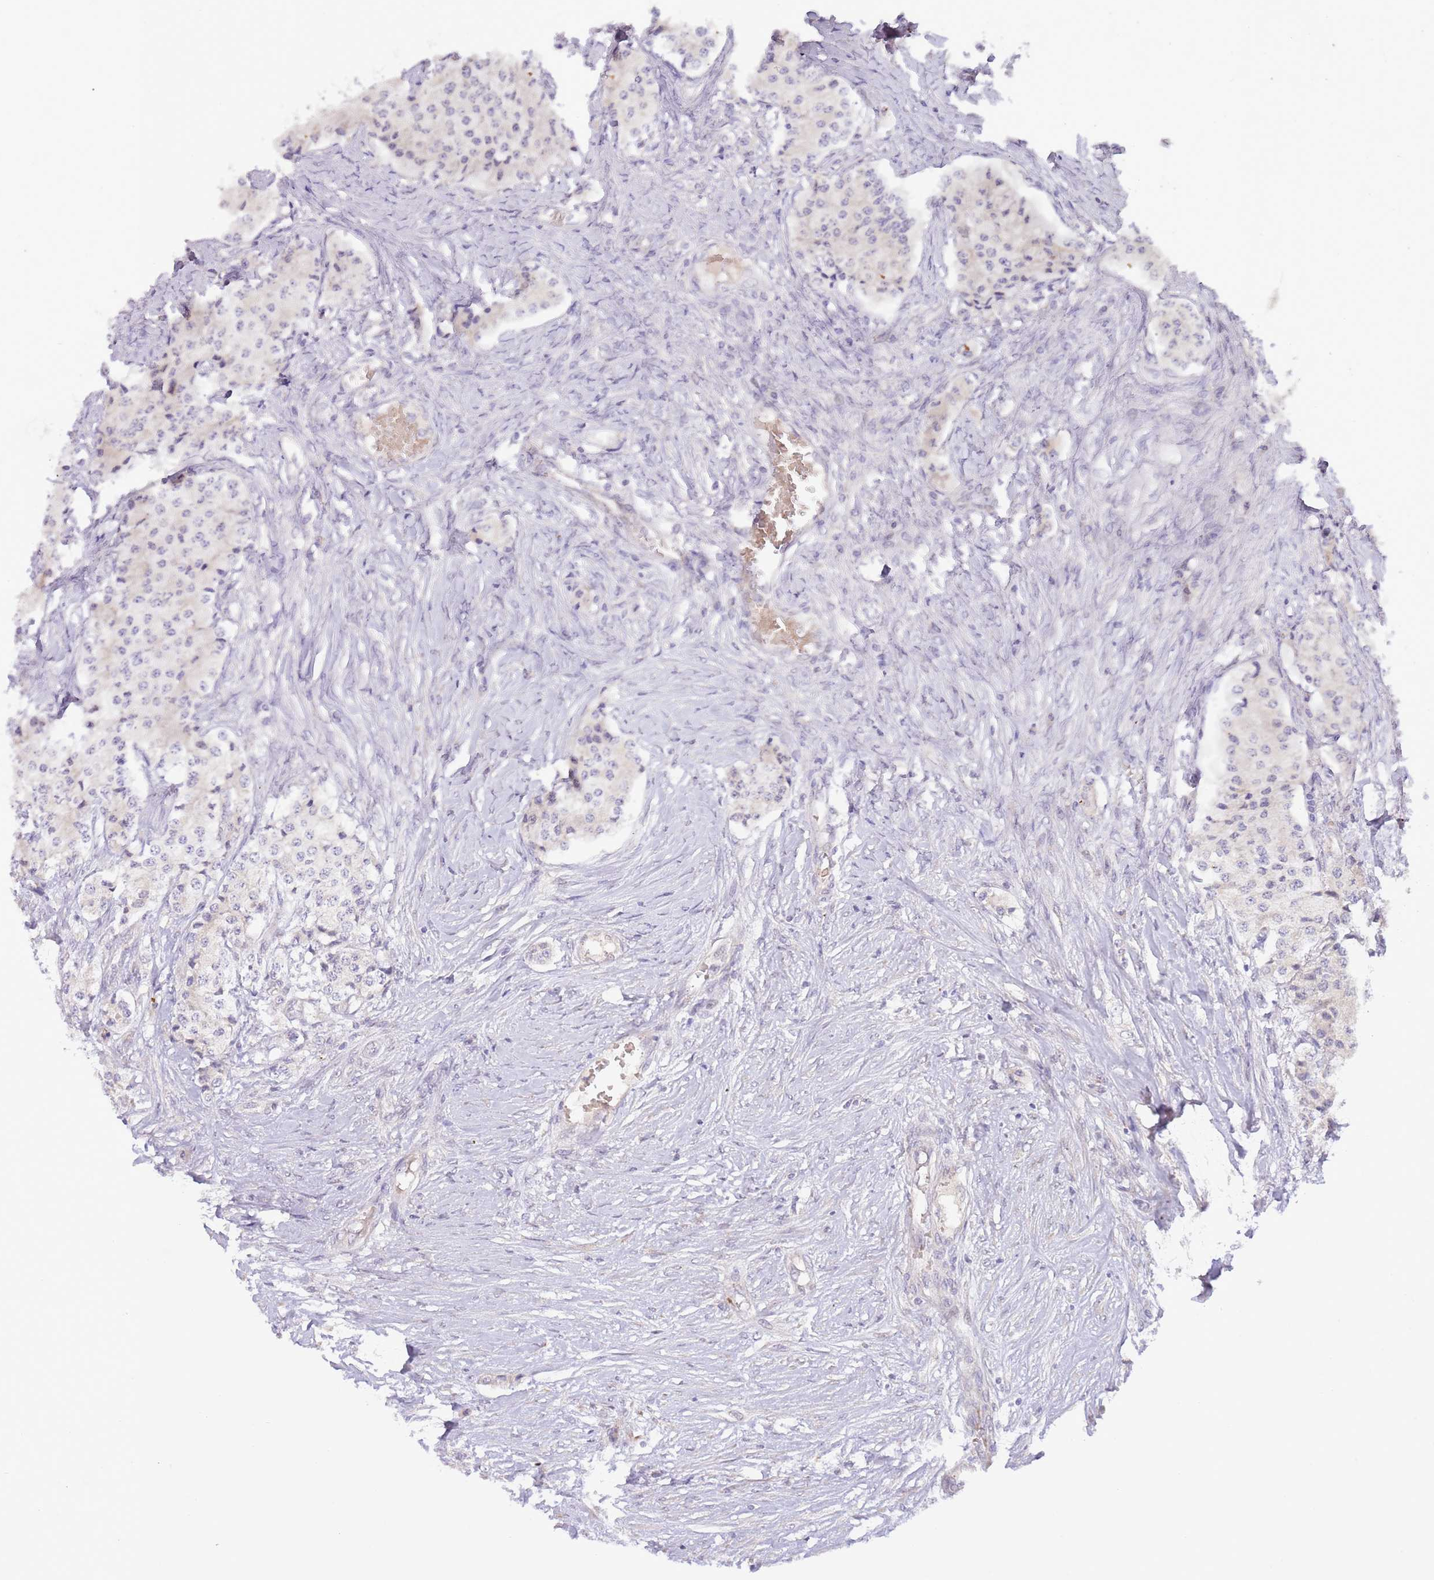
{"staining": {"intensity": "negative", "quantity": "none", "location": "none"}, "tissue": "carcinoid", "cell_type": "Tumor cells", "image_type": "cancer", "snomed": [{"axis": "morphology", "description": "Carcinoid, malignant, NOS"}, {"axis": "topography", "description": "Colon"}], "caption": "A histopathology image of human carcinoid is negative for staining in tumor cells. (DAB IHC visualized using brightfield microscopy, high magnification).", "gene": "AP1S2", "patient": {"sex": "female", "age": 52}}